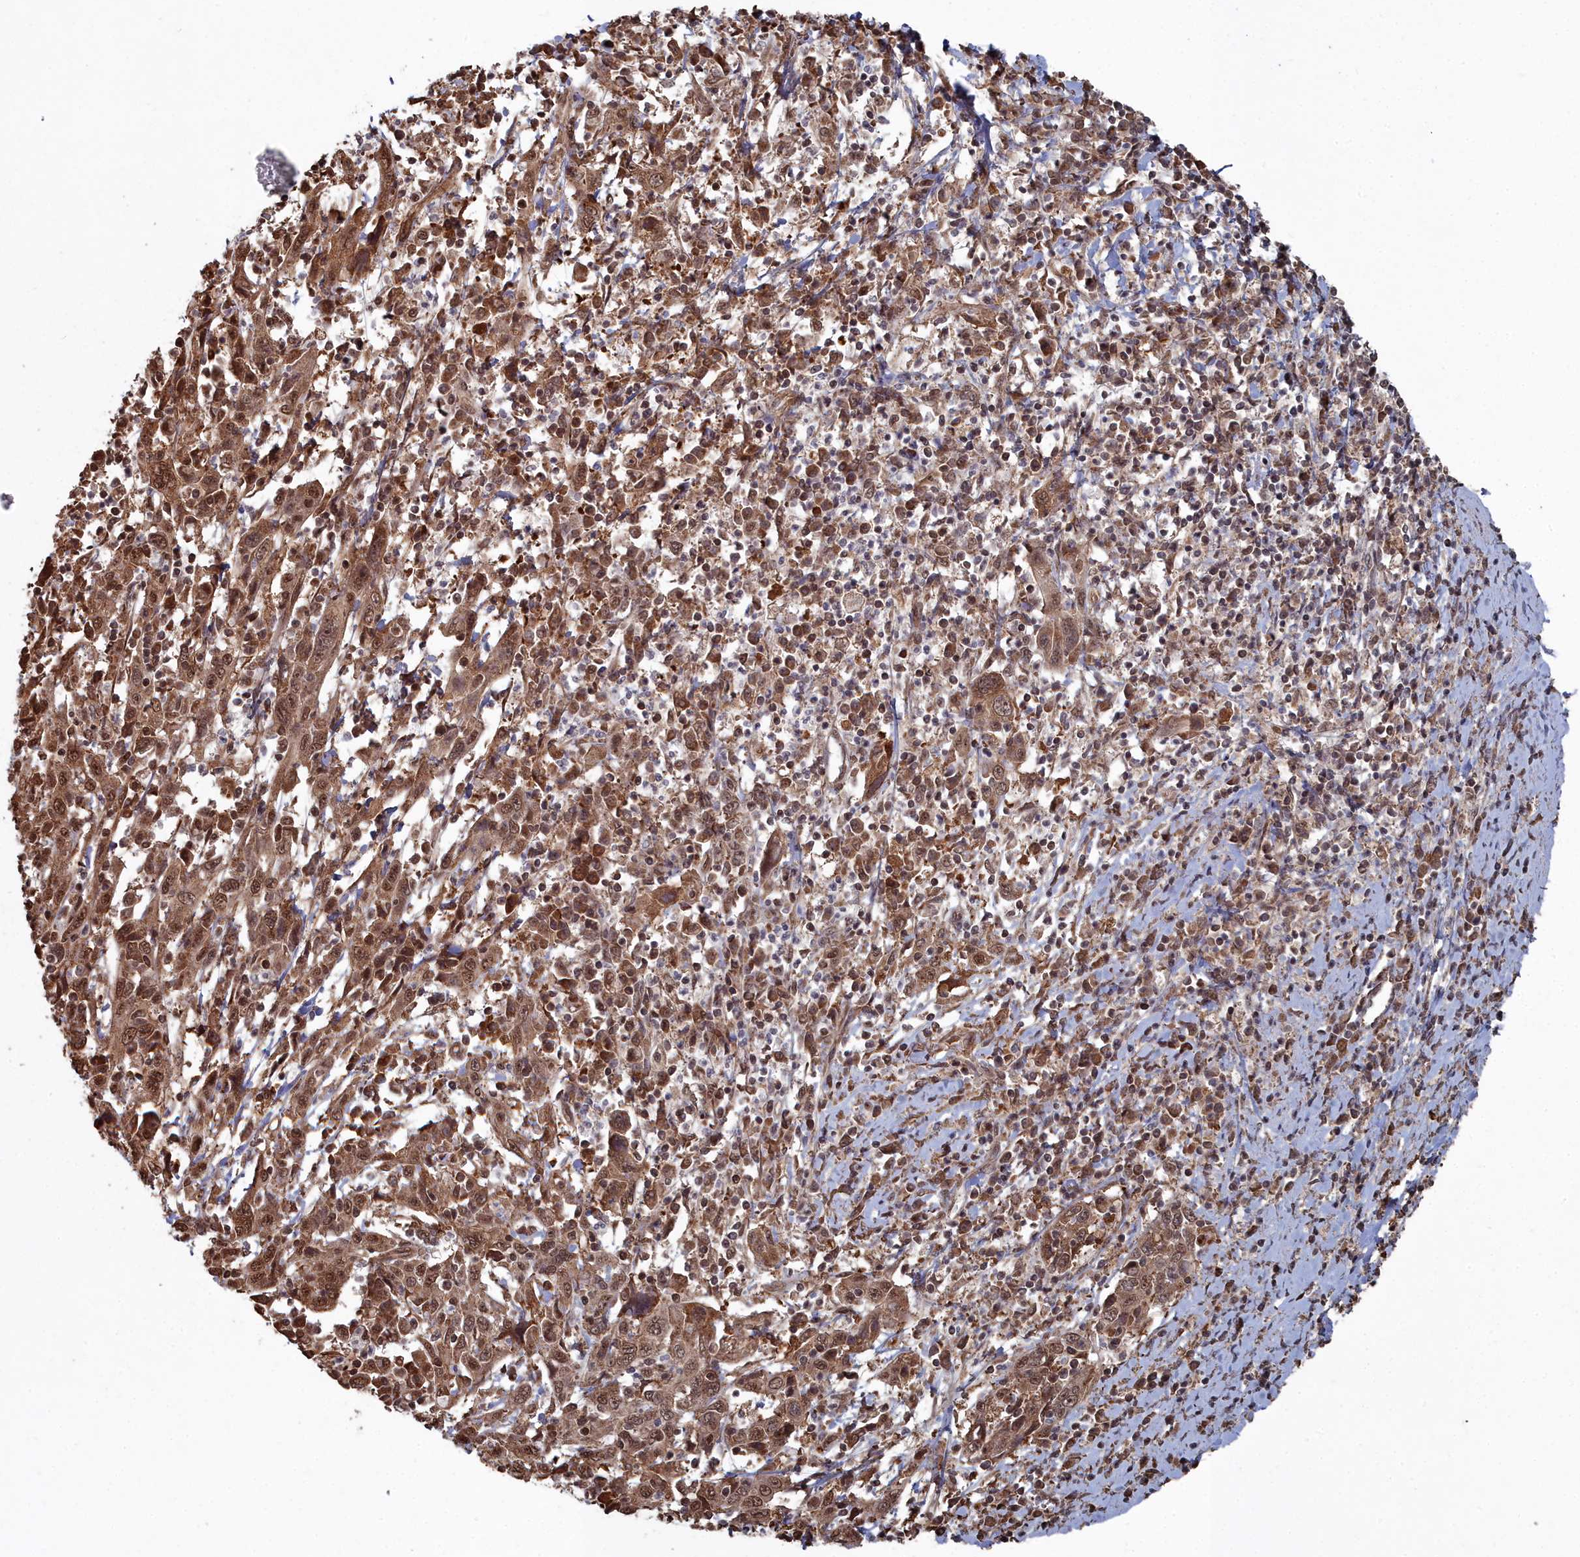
{"staining": {"intensity": "moderate", "quantity": ">75%", "location": "cytoplasmic/membranous,nuclear"}, "tissue": "cervical cancer", "cell_type": "Tumor cells", "image_type": "cancer", "snomed": [{"axis": "morphology", "description": "Squamous cell carcinoma, NOS"}, {"axis": "topography", "description": "Cervix"}], "caption": "Immunohistochemistry (IHC) (DAB (3,3'-diaminobenzidine)) staining of human cervical squamous cell carcinoma reveals moderate cytoplasmic/membranous and nuclear protein positivity in about >75% of tumor cells.", "gene": "CCNP", "patient": {"sex": "female", "age": 46}}